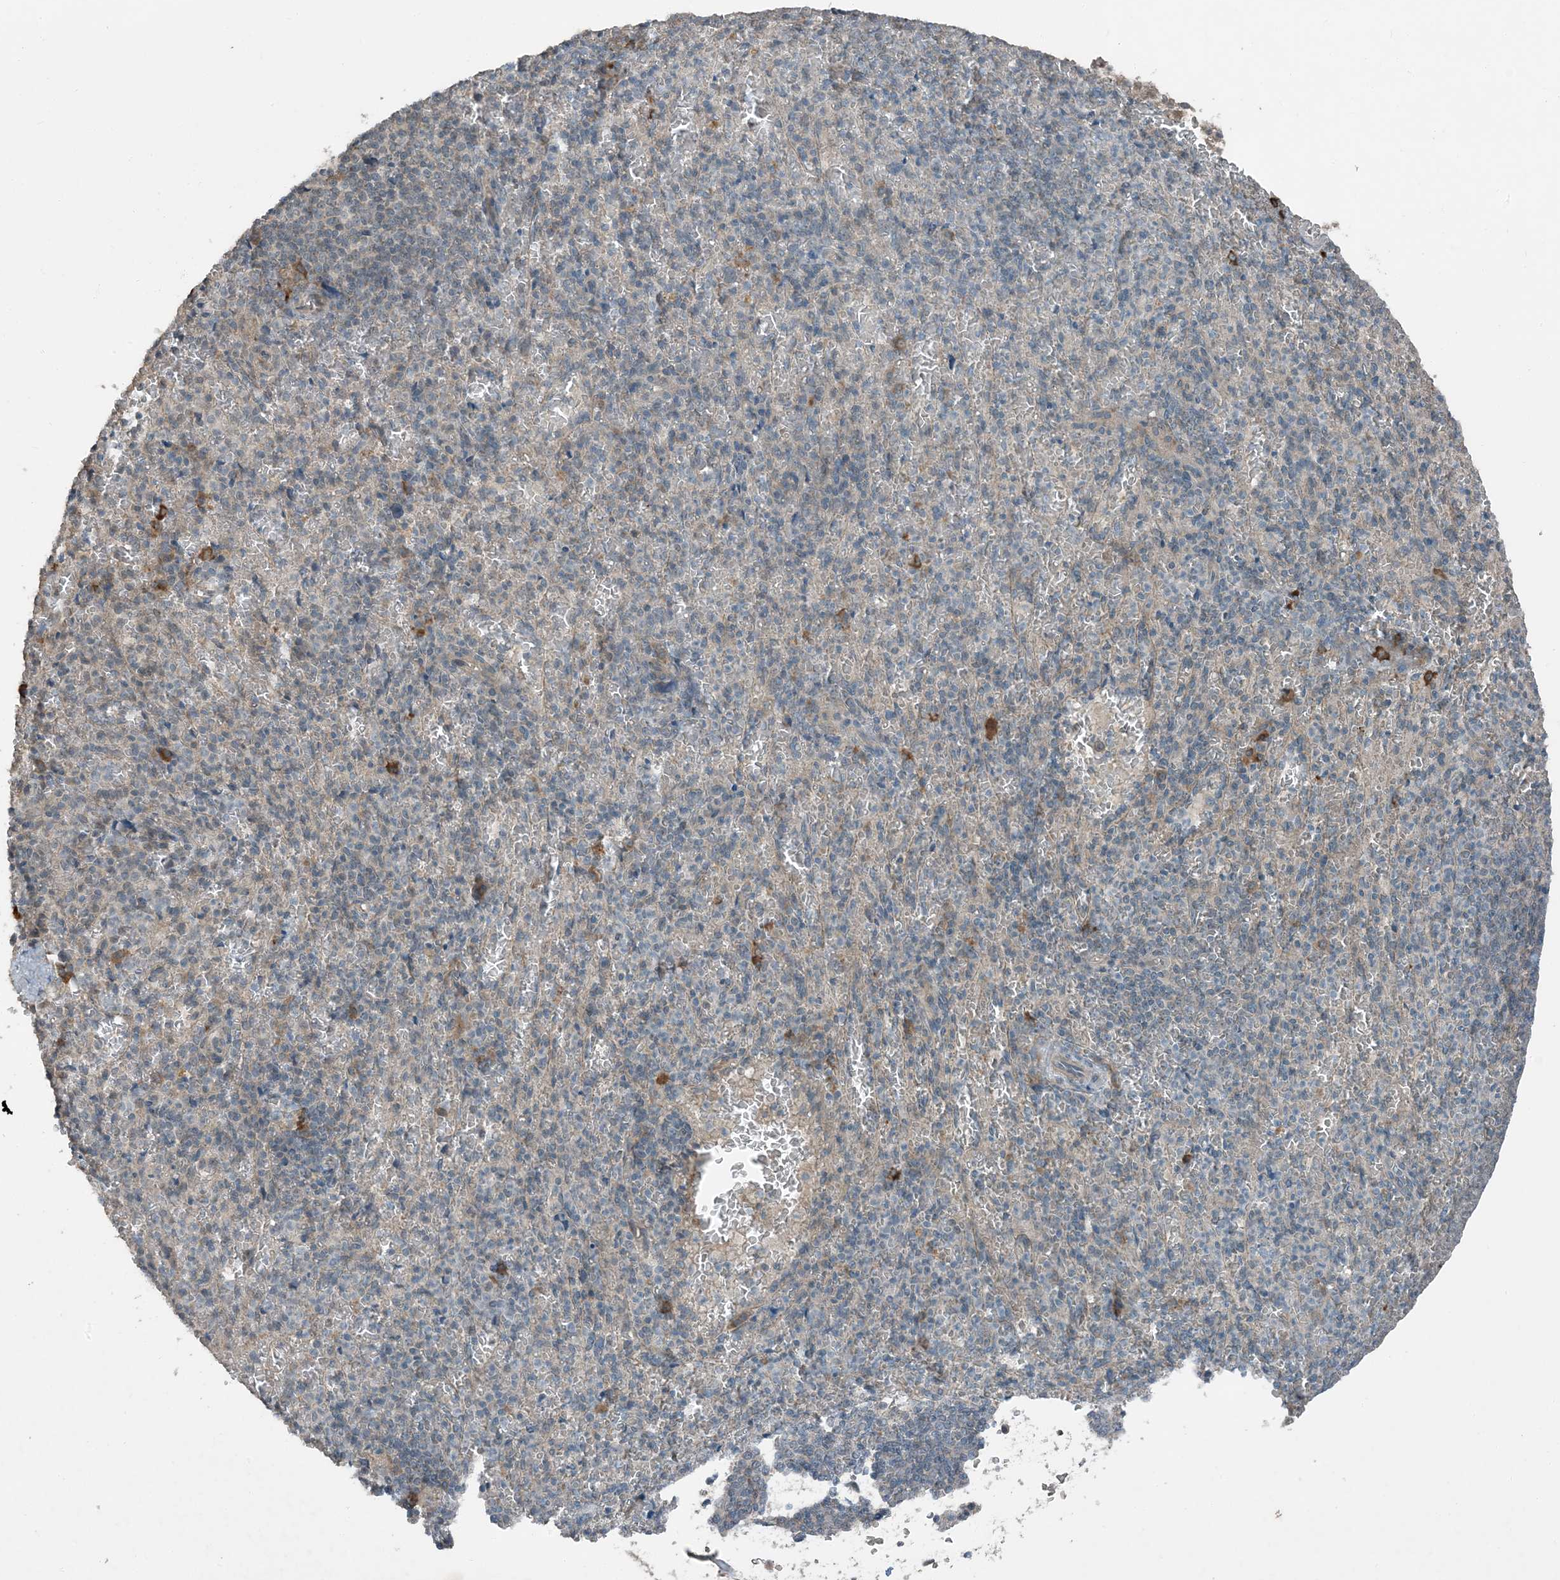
{"staining": {"intensity": "negative", "quantity": "none", "location": "none"}, "tissue": "spleen", "cell_type": "Cells in red pulp", "image_type": "normal", "snomed": [{"axis": "morphology", "description": "Normal tissue, NOS"}, {"axis": "topography", "description": "Spleen"}], "caption": "Immunohistochemistry (IHC) micrograph of normal human spleen stained for a protein (brown), which shows no positivity in cells in red pulp. The staining was performed using DAB to visualize the protein expression in brown, while the nuclei were stained in blue with hematoxylin (Magnification: 20x).", "gene": "MDN1", "patient": {"sex": "female", "age": 74}}